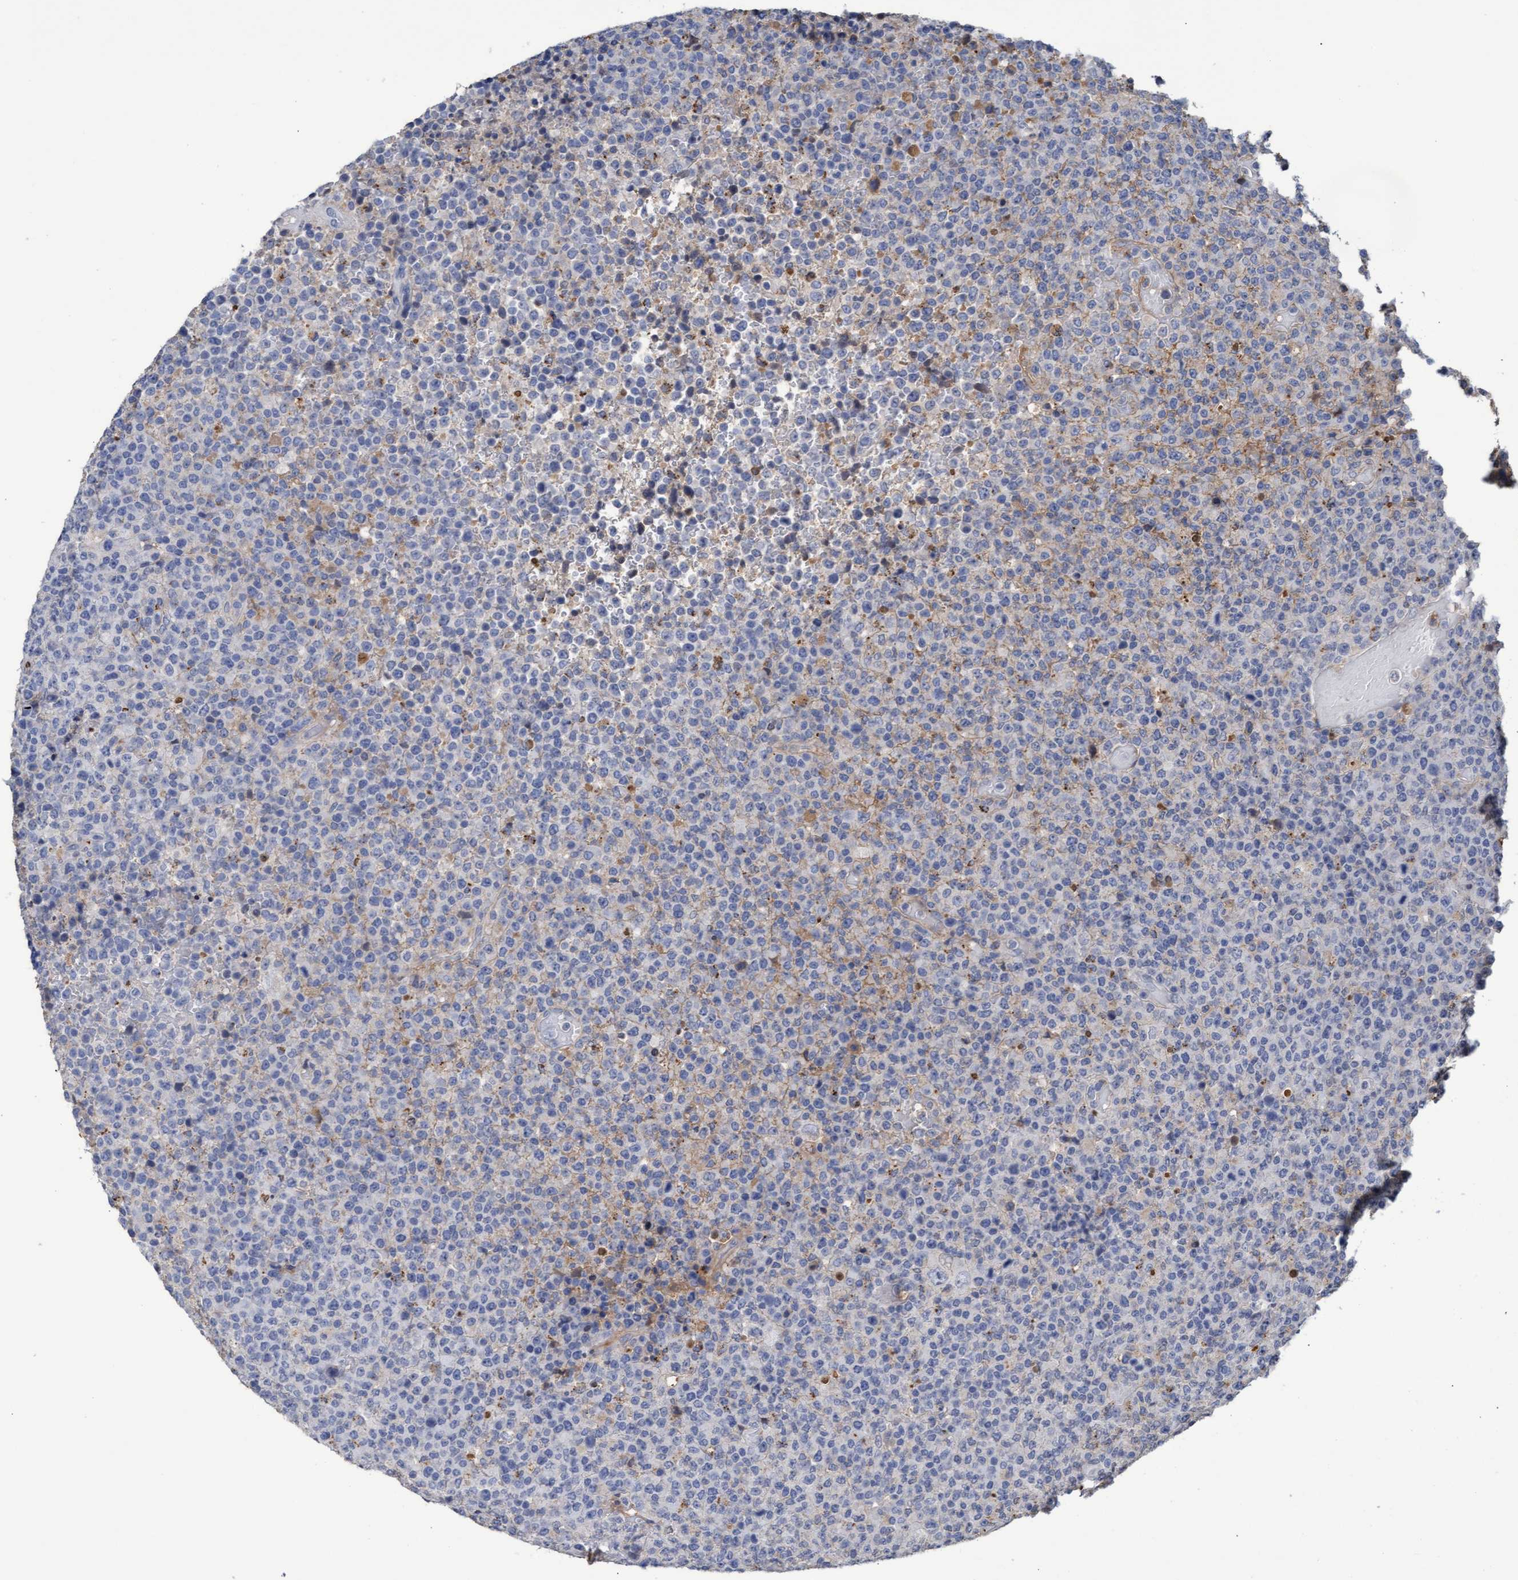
{"staining": {"intensity": "negative", "quantity": "none", "location": "none"}, "tissue": "lymphoma", "cell_type": "Tumor cells", "image_type": "cancer", "snomed": [{"axis": "morphology", "description": "Malignant lymphoma, non-Hodgkin's type, High grade"}, {"axis": "topography", "description": "Lymph node"}], "caption": "IHC of malignant lymphoma, non-Hodgkin's type (high-grade) reveals no staining in tumor cells.", "gene": "GPR39", "patient": {"sex": "male", "age": 13}}